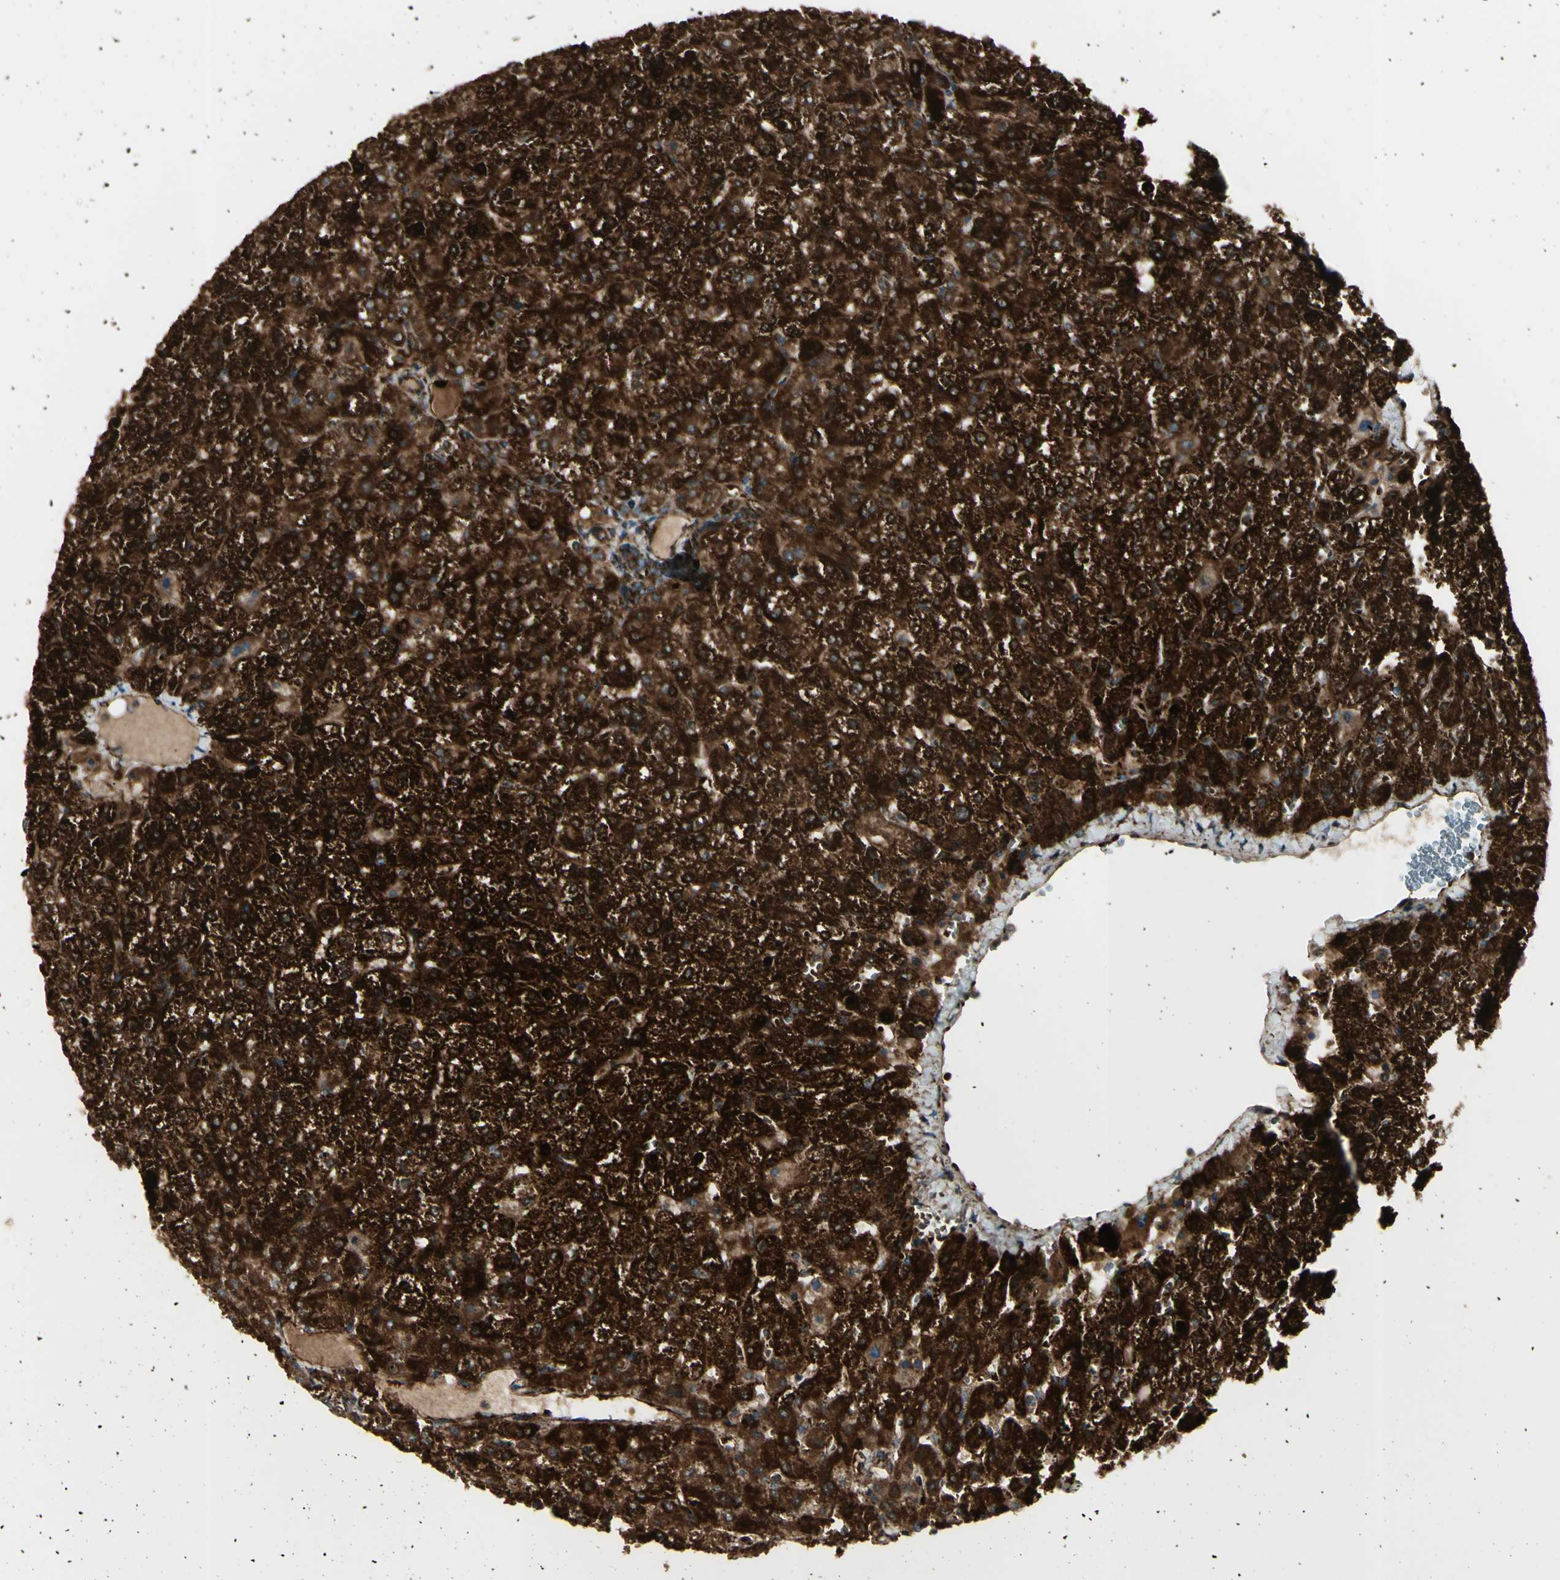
{"staining": {"intensity": "strong", "quantity": ">75%", "location": "cytoplasmic/membranous"}, "tissue": "liver", "cell_type": "Cholangiocytes", "image_type": "normal", "snomed": [{"axis": "morphology", "description": "Normal tissue, NOS"}, {"axis": "topography", "description": "Liver"}], "caption": "Protein staining of benign liver shows strong cytoplasmic/membranous positivity in approximately >75% of cholangiocytes. The staining was performed using DAB (3,3'-diaminobenzidine), with brown indicating positive protein expression. Nuclei are stained blue with hematoxylin.", "gene": "CYB5R1", "patient": {"sex": "female", "age": 32}}